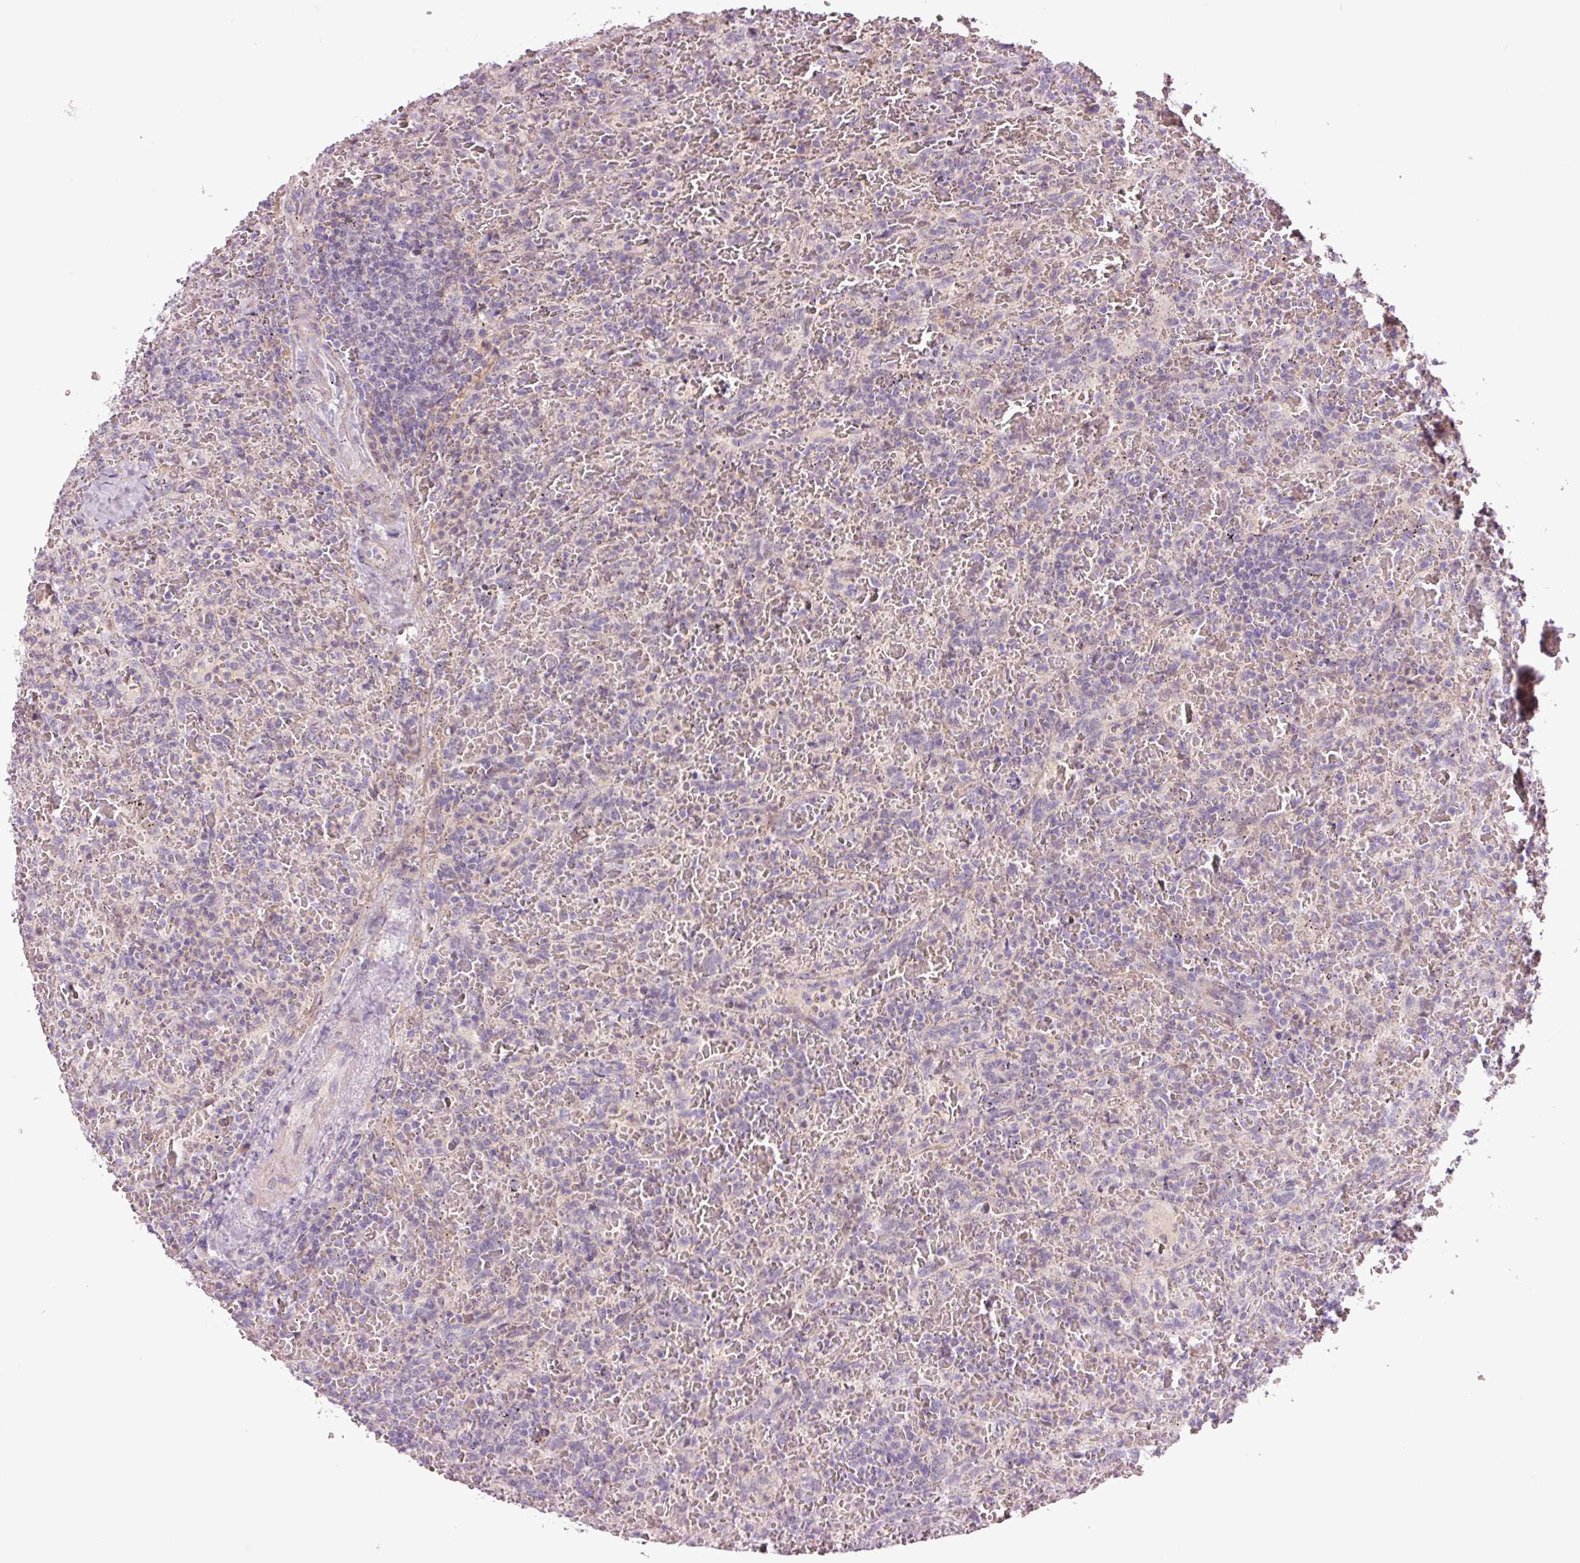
{"staining": {"intensity": "negative", "quantity": "none", "location": "none"}, "tissue": "lymphoma", "cell_type": "Tumor cells", "image_type": "cancer", "snomed": [{"axis": "morphology", "description": "Malignant lymphoma, non-Hodgkin's type, Low grade"}, {"axis": "topography", "description": "Spleen"}], "caption": "High power microscopy photomicrograph of an IHC photomicrograph of lymphoma, revealing no significant positivity in tumor cells.", "gene": "DAPP1", "patient": {"sex": "female", "age": 64}}